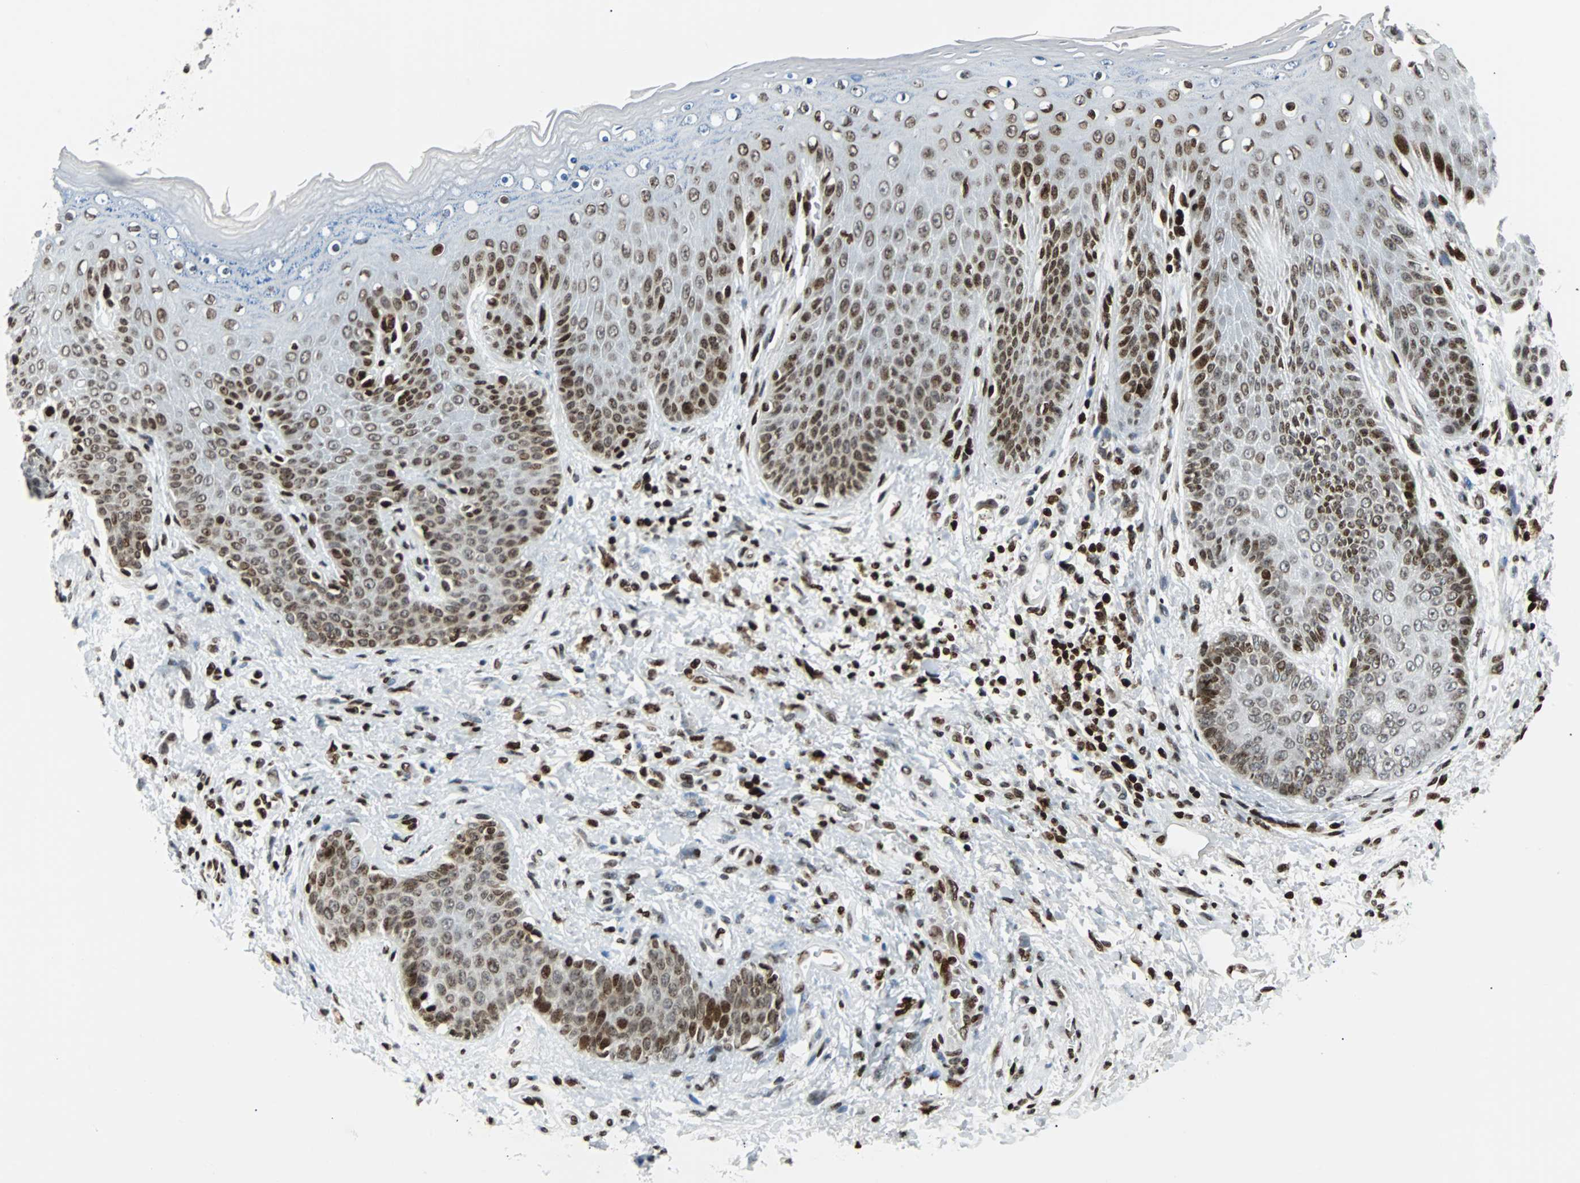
{"staining": {"intensity": "moderate", "quantity": "25%-75%", "location": "nuclear"}, "tissue": "skin", "cell_type": "Epidermal cells", "image_type": "normal", "snomed": [{"axis": "morphology", "description": "Normal tissue, NOS"}, {"axis": "topography", "description": "Anal"}], "caption": "Immunohistochemical staining of benign skin exhibits 25%-75% levels of moderate nuclear protein staining in about 25%-75% of epidermal cells. The protein is stained brown, and the nuclei are stained in blue (DAB IHC with brightfield microscopy, high magnification).", "gene": "ZNF131", "patient": {"sex": "female", "age": 46}}